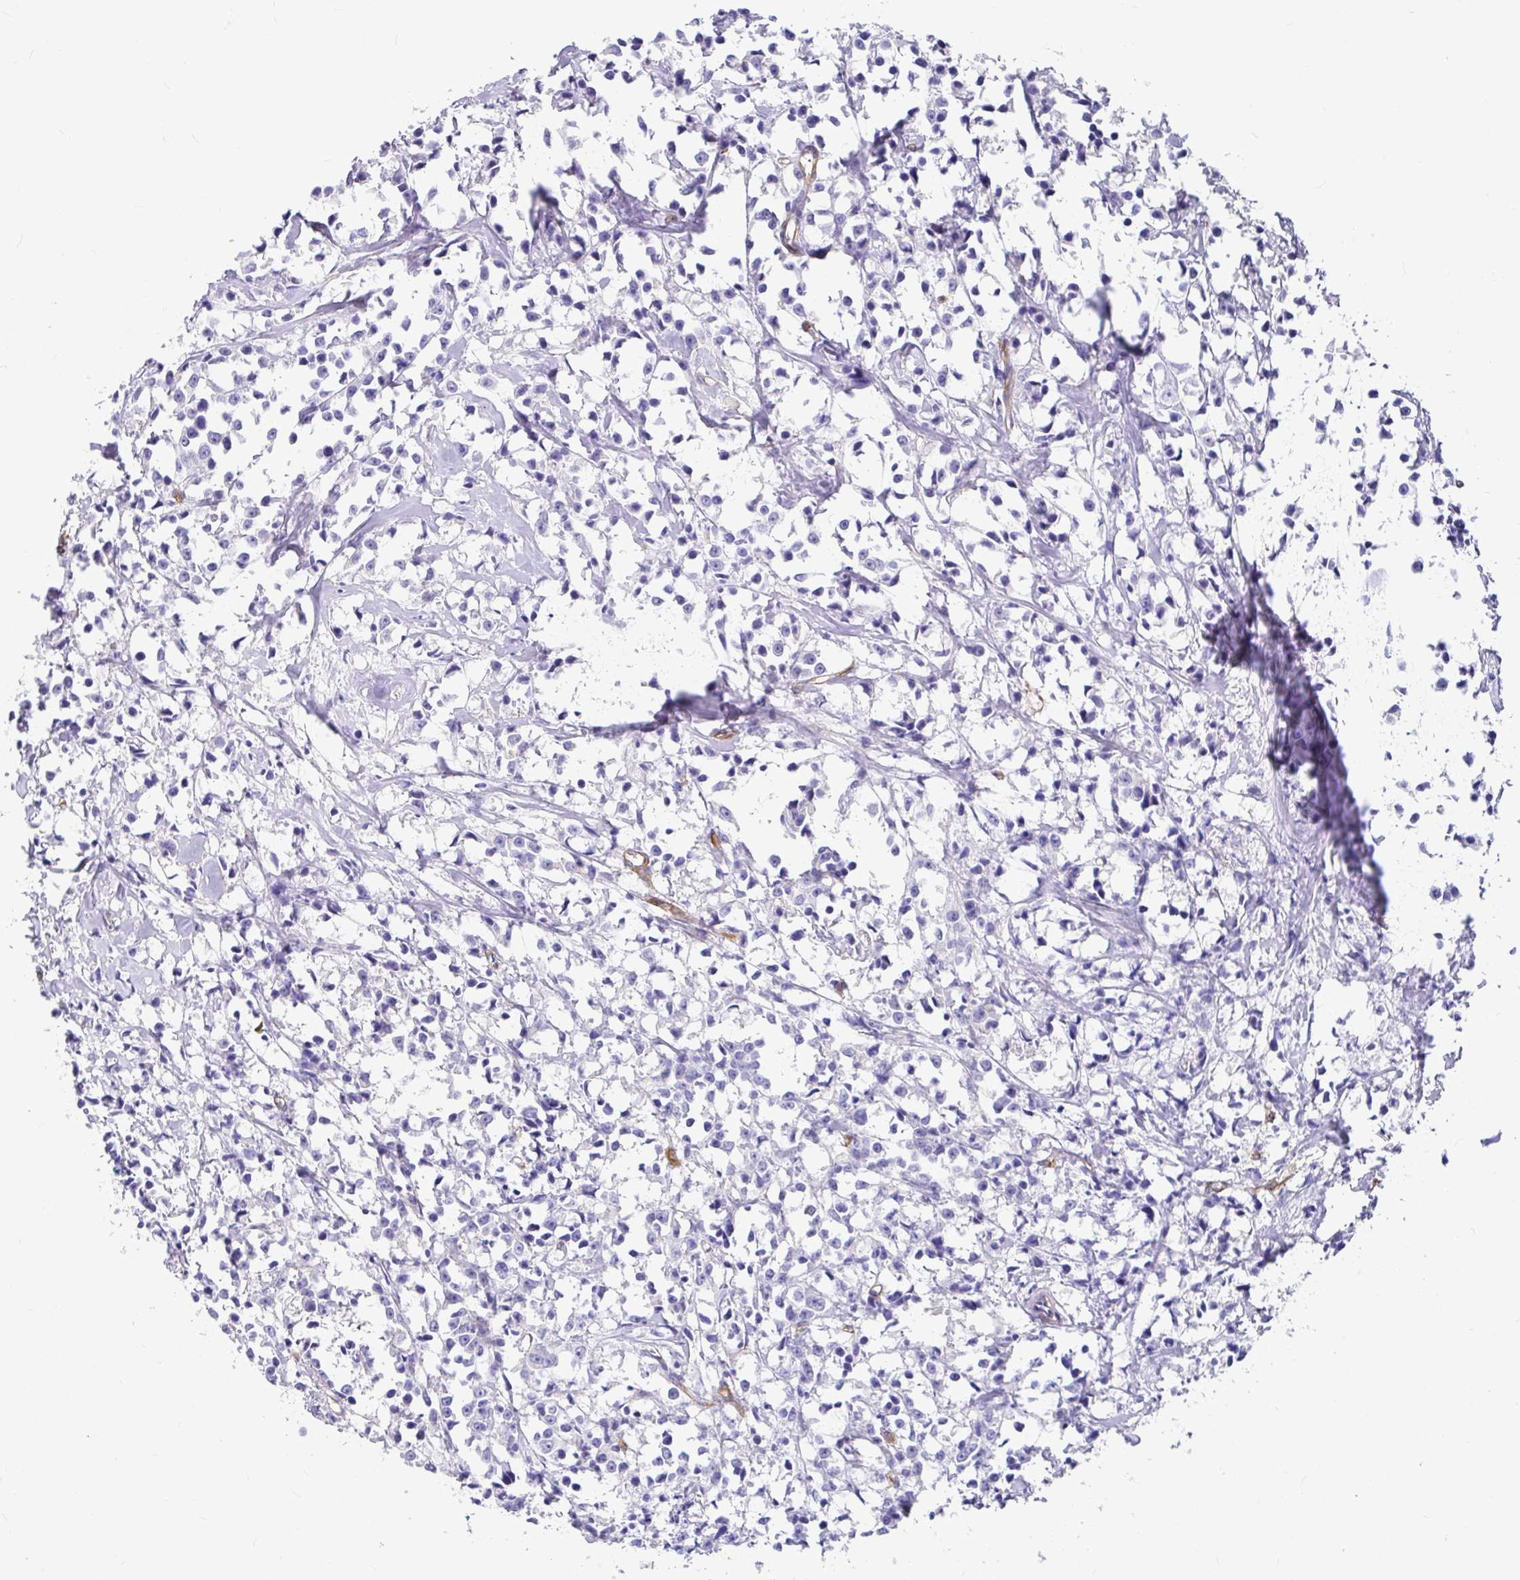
{"staining": {"intensity": "negative", "quantity": "none", "location": "none"}, "tissue": "breast cancer", "cell_type": "Tumor cells", "image_type": "cancer", "snomed": [{"axis": "morphology", "description": "Duct carcinoma"}, {"axis": "topography", "description": "Breast"}], "caption": "IHC histopathology image of human breast cancer stained for a protein (brown), which displays no positivity in tumor cells. (Brightfield microscopy of DAB immunohistochemistry (IHC) at high magnification).", "gene": "MYO1B", "patient": {"sex": "female", "age": 80}}